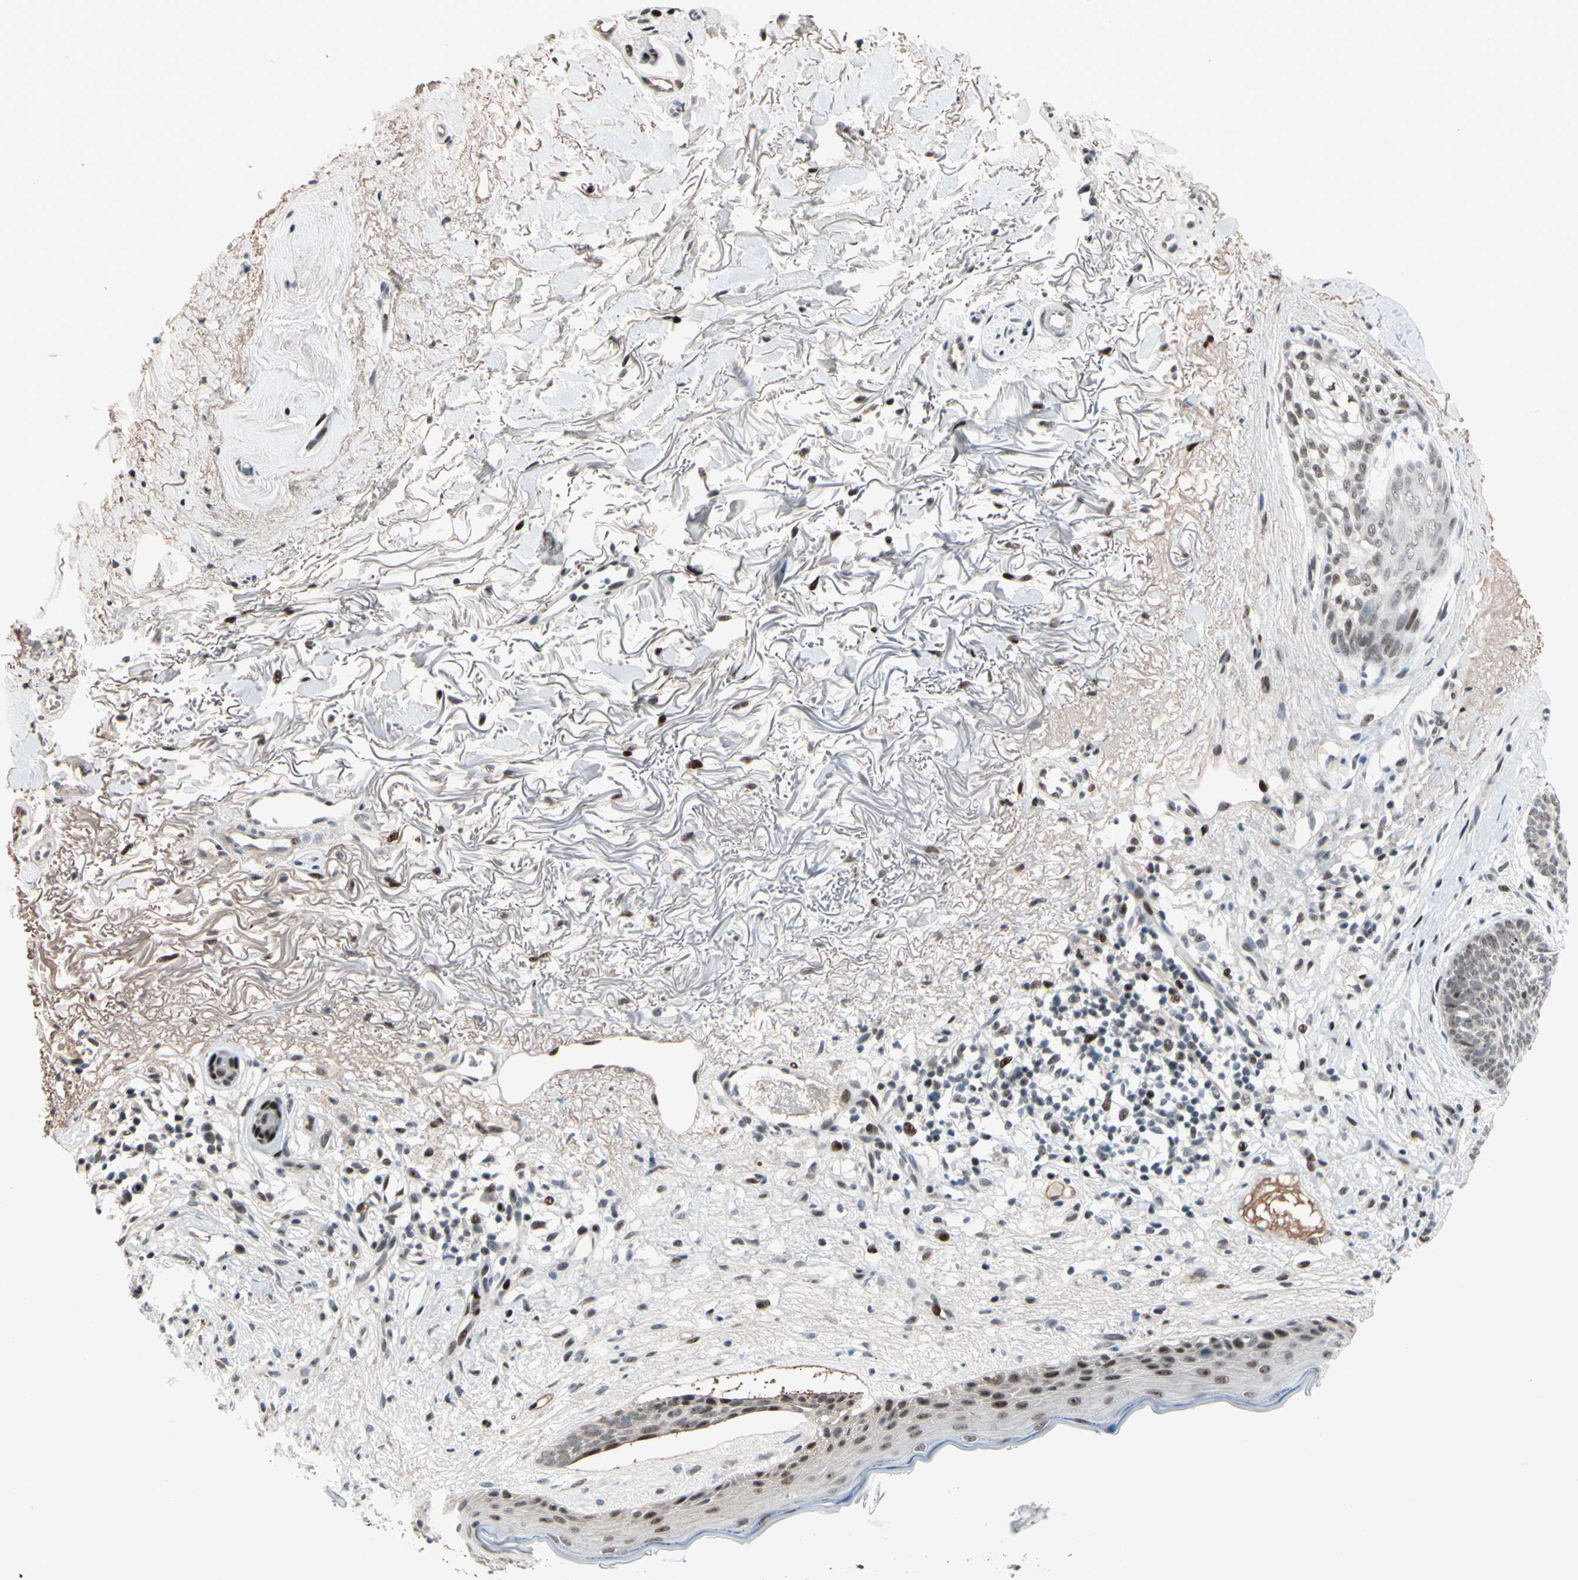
{"staining": {"intensity": "moderate", "quantity": "25%-75%", "location": "nuclear"}, "tissue": "skin cancer", "cell_type": "Tumor cells", "image_type": "cancer", "snomed": [{"axis": "morphology", "description": "Normal tissue, NOS"}, {"axis": "morphology", "description": "Basal cell carcinoma"}, {"axis": "topography", "description": "Skin"}], "caption": "IHC of human skin basal cell carcinoma demonstrates medium levels of moderate nuclear staining in approximately 25%-75% of tumor cells.", "gene": "FOXO3", "patient": {"sex": "female", "age": 70}}